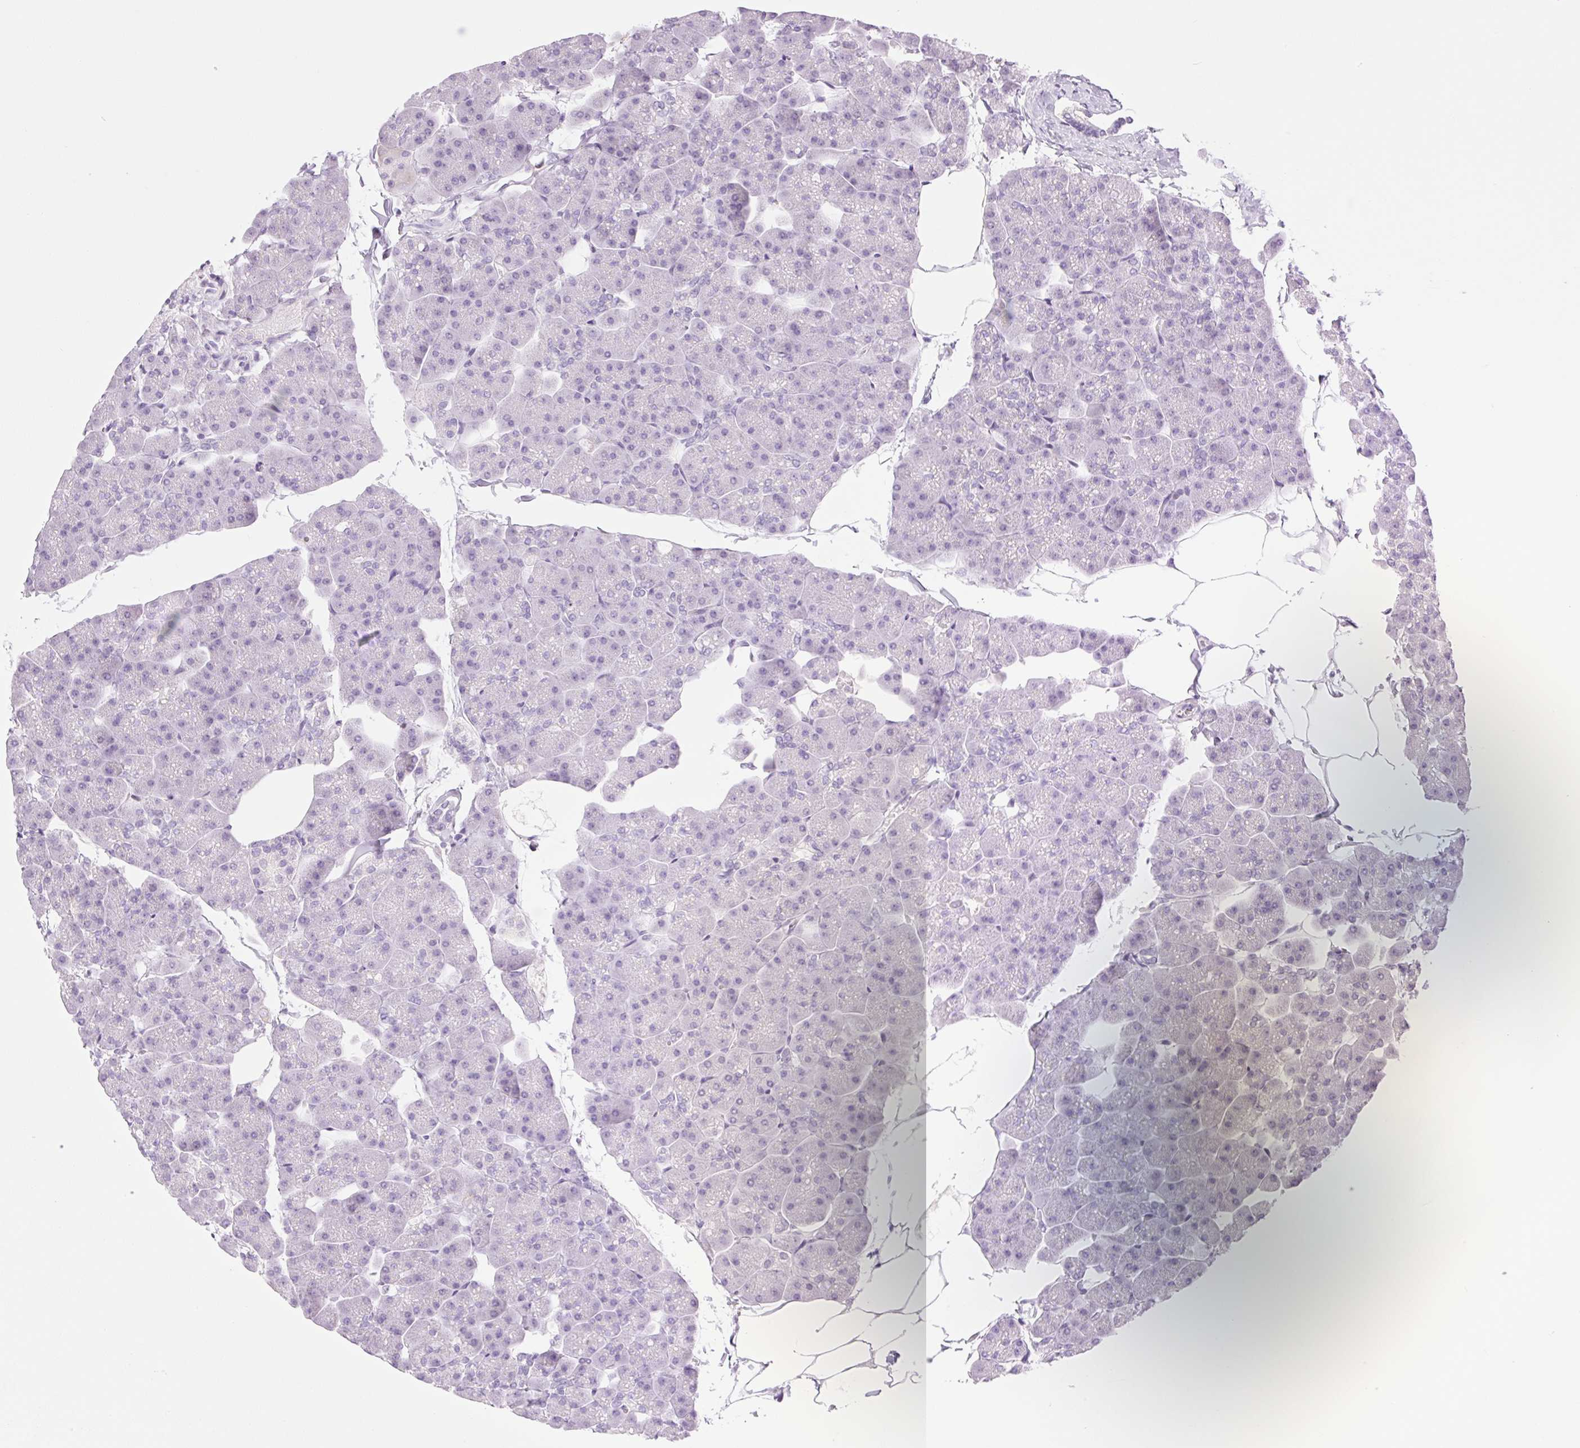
{"staining": {"intensity": "negative", "quantity": "none", "location": "none"}, "tissue": "pancreas", "cell_type": "Exocrine glandular cells", "image_type": "normal", "snomed": [{"axis": "morphology", "description": "Normal tissue, NOS"}, {"axis": "topography", "description": "Pancreas"}], "caption": "A high-resolution image shows immunohistochemistry (IHC) staining of benign pancreas, which displays no significant expression in exocrine glandular cells. (DAB (3,3'-diaminobenzidine) immunohistochemistry (IHC) visualized using brightfield microscopy, high magnification).", "gene": "SP140L", "patient": {"sex": "male", "age": 35}}